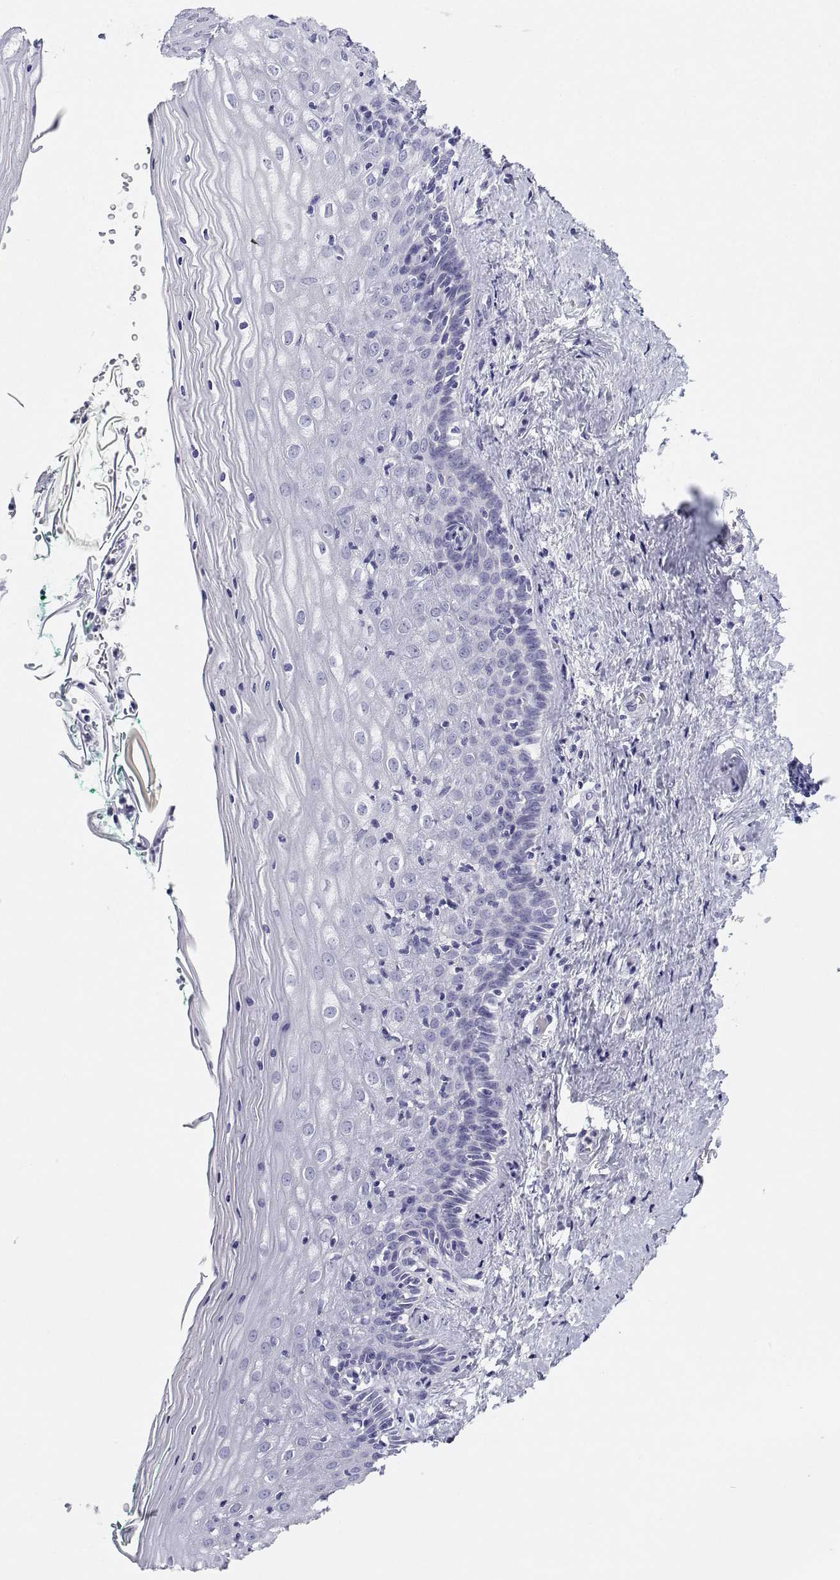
{"staining": {"intensity": "negative", "quantity": "none", "location": "none"}, "tissue": "vagina", "cell_type": "Squamous epithelial cells", "image_type": "normal", "snomed": [{"axis": "morphology", "description": "Normal tissue, NOS"}, {"axis": "topography", "description": "Vagina"}], "caption": "An IHC micrograph of benign vagina is shown. There is no staining in squamous epithelial cells of vagina.", "gene": "BHMT", "patient": {"sex": "female", "age": 45}}